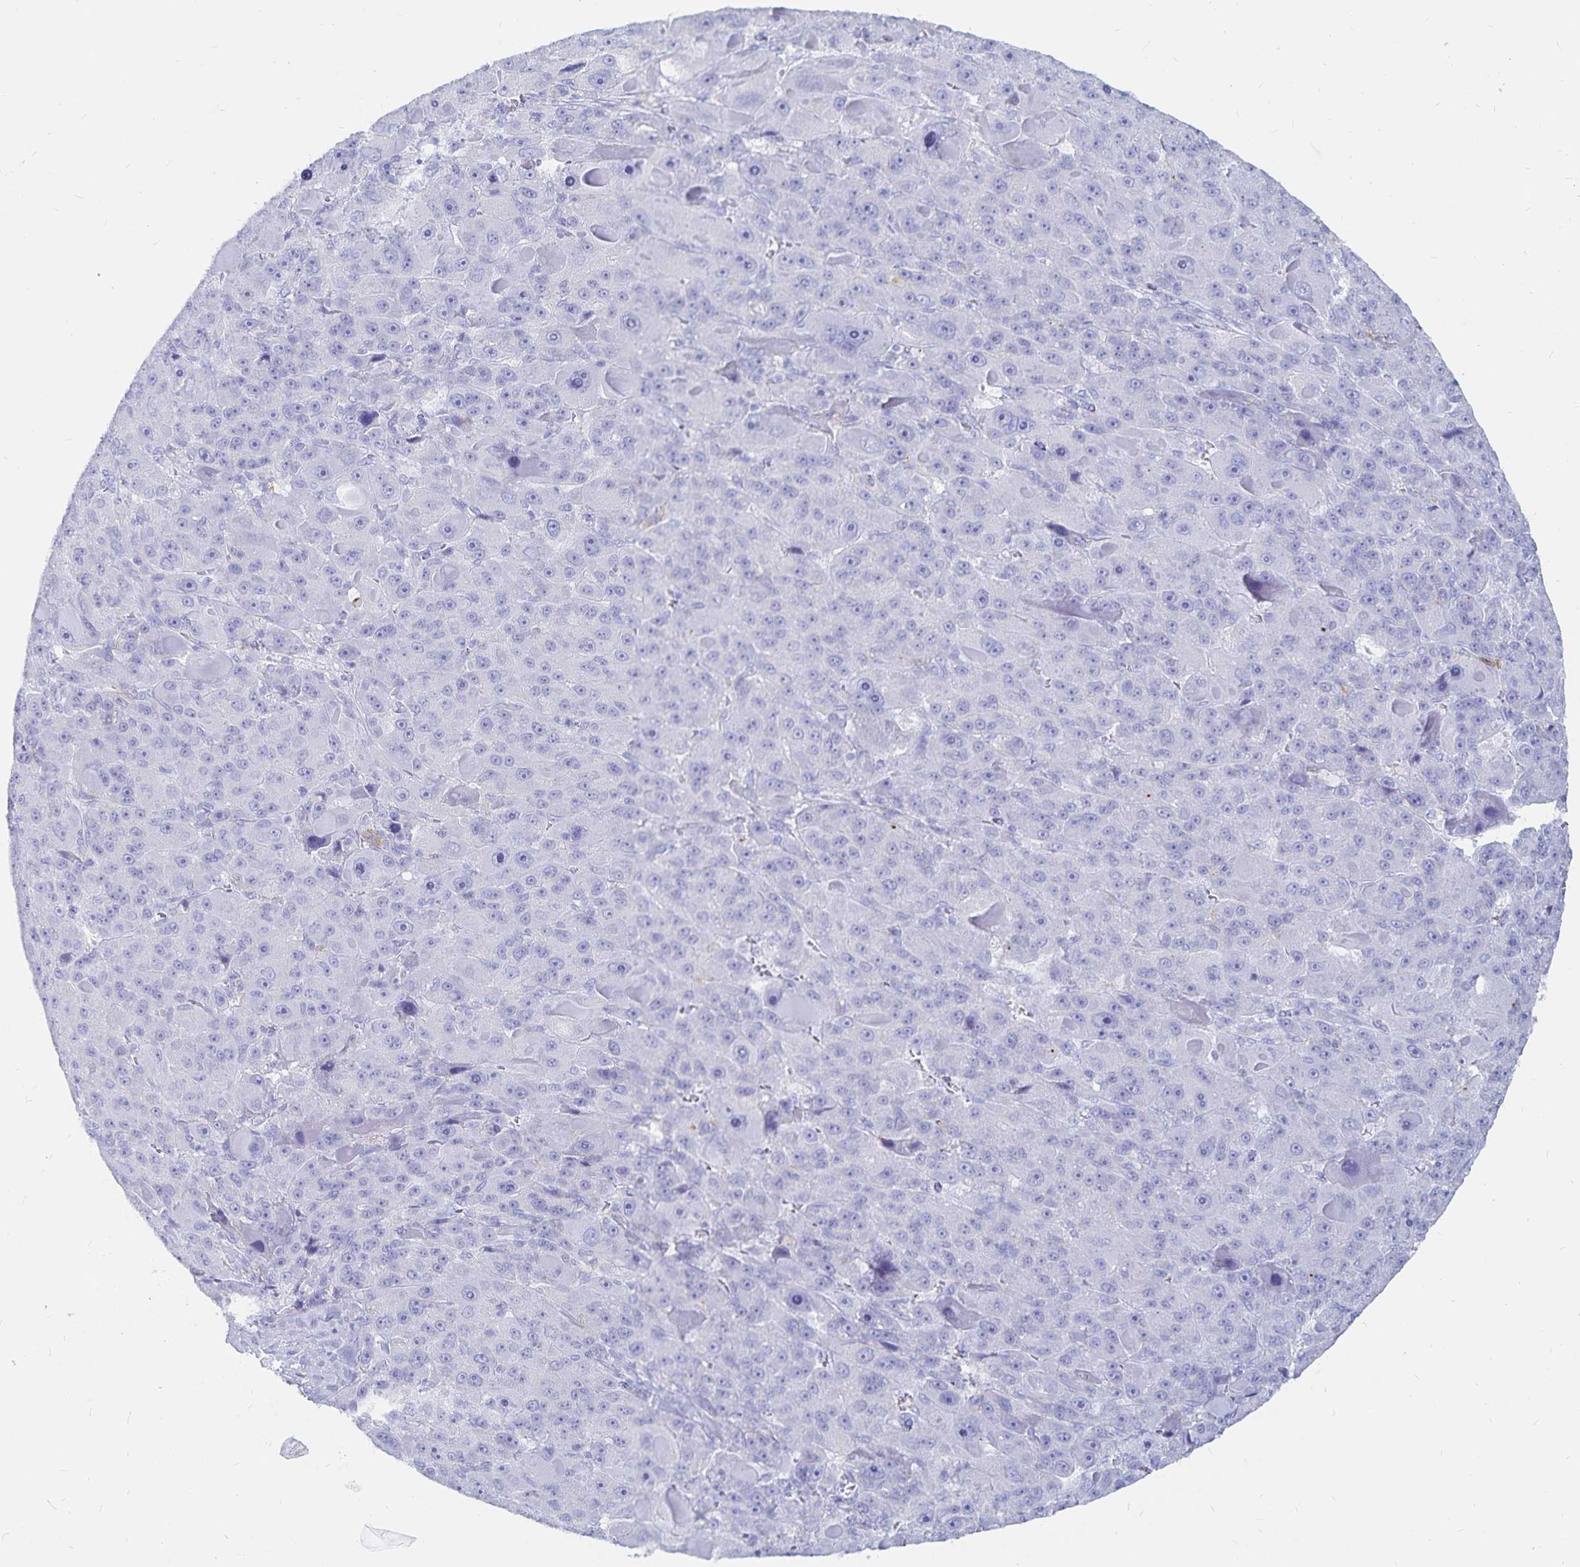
{"staining": {"intensity": "negative", "quantity": "none", "location": "none"}, "tissue": "liver cancer", "cell_type": "Tumor cells", "image_type": "cancer", "snomed": [{"axis": "morphology", "description": "Carcinoma, Hepatocellular, NOS"}, {"axis": "topography", "description": "Liver"}], "caption": "The histopathology image reveals no staining of tumor cells in liver hepatocellular carcinoma.", "gene": "INSL5", "patient": {"sex": "male", "age": 76}}